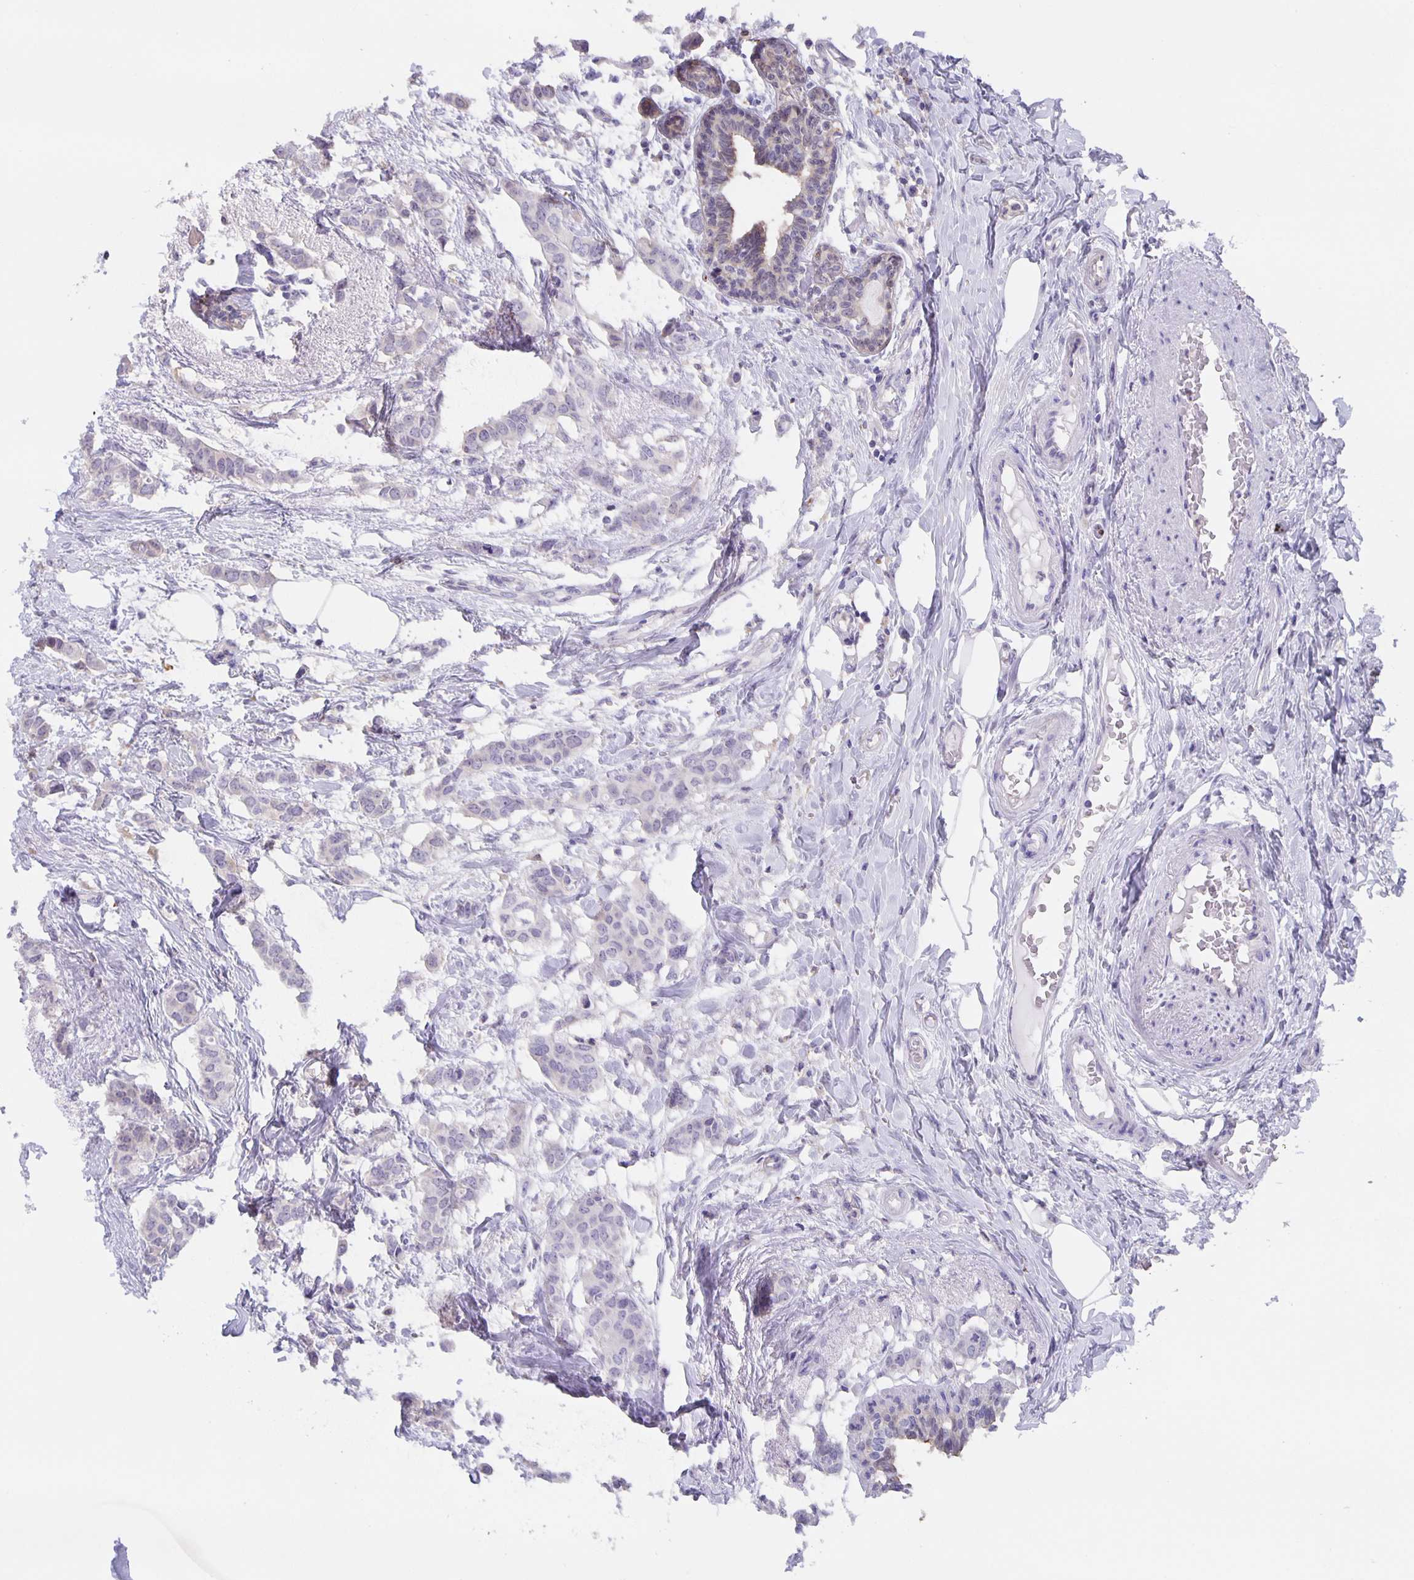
{"staining": {"intensity": "negative", "quantity": "none", "location": "none"}, "tissue": "breast cancer", "cell_type": "Tumor cells", "image_type": "cancer", "snomed": [{"axis": "morphology", "description": "Duct carcinoma"}, {"axis": "topography", "description": "Breast"}], "caption": "IHC histopathology image of human breast cancer stained for a protein (brown), which demonstrates no staining in tumor cells.", "gene": "MARCHF6", "patient": {"sex": "female", "age": 62}}